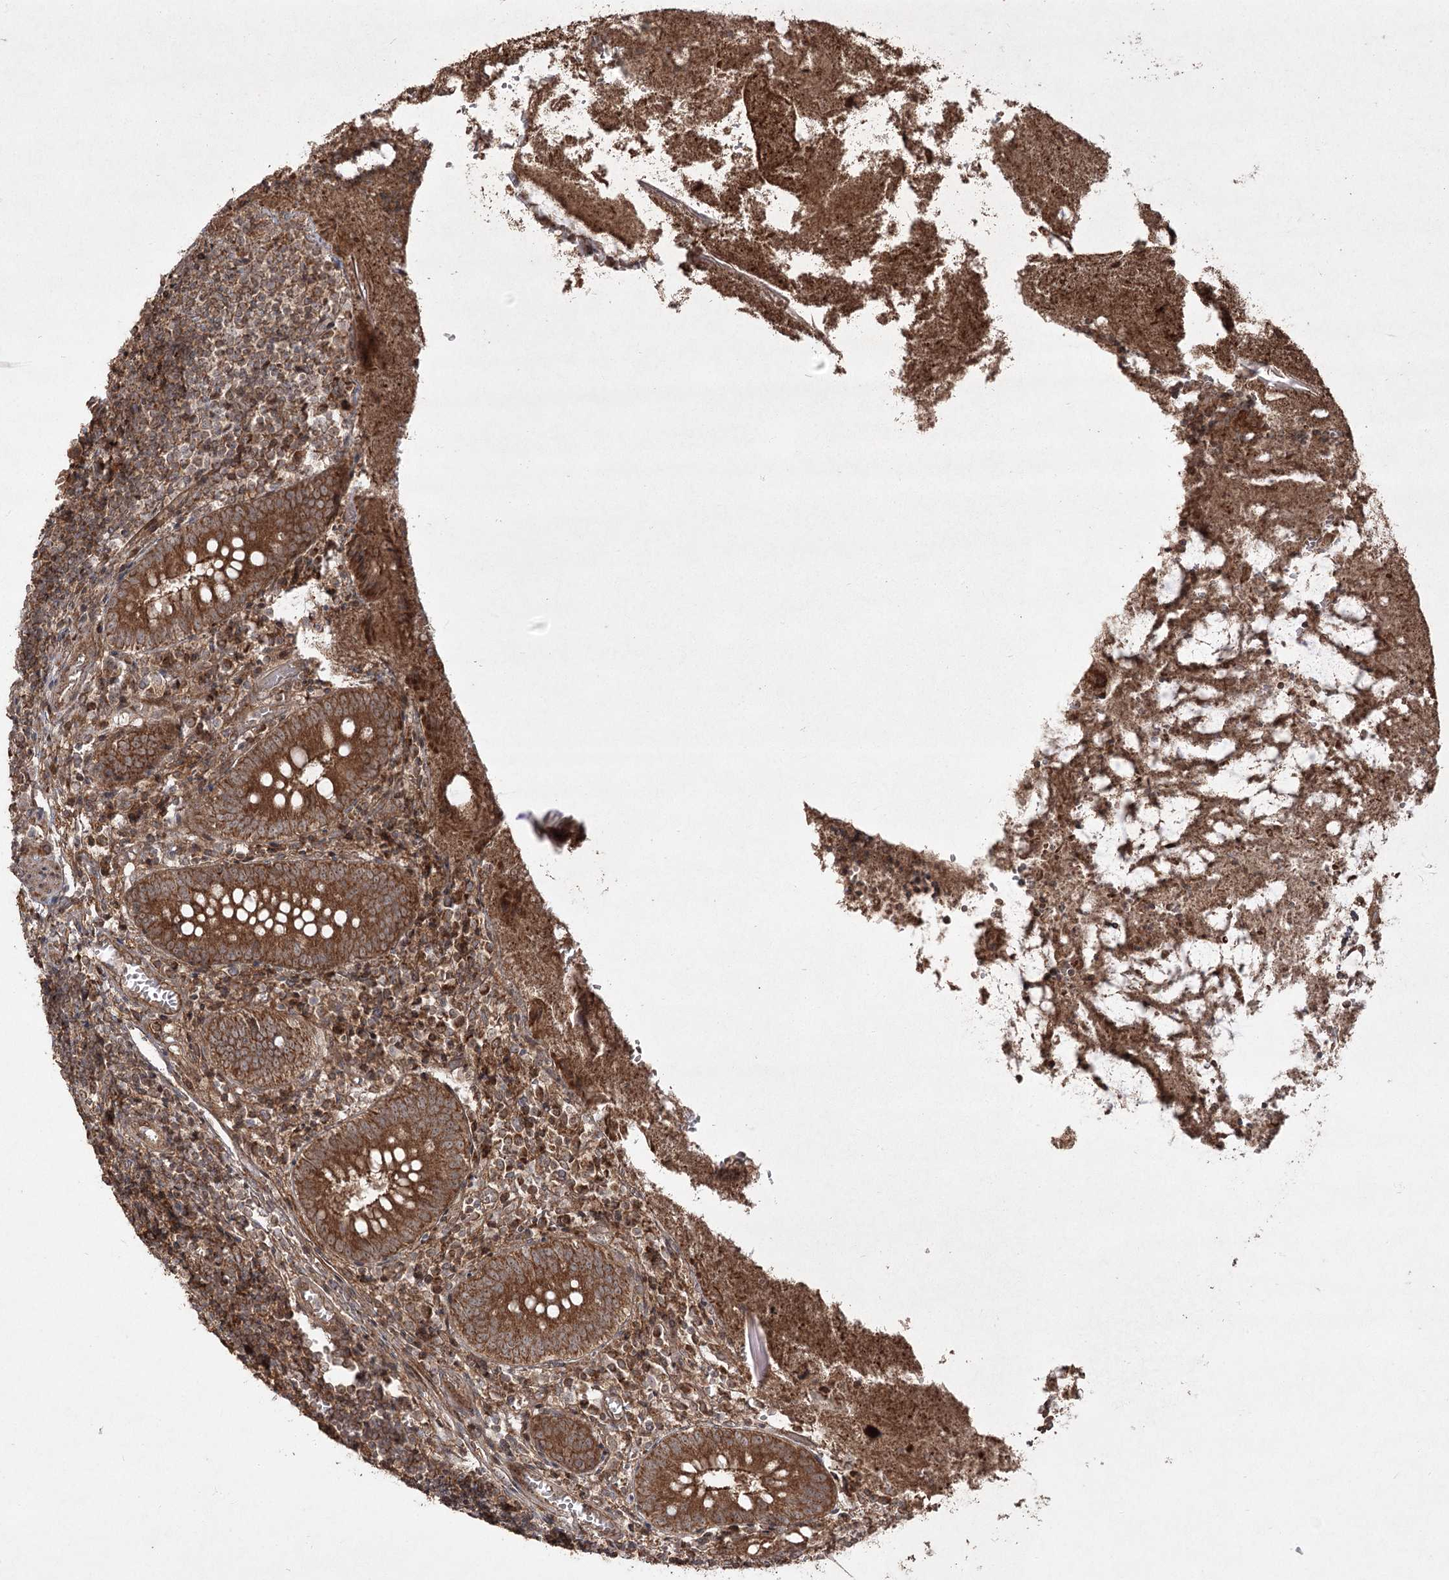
{"staining": {"intensity": "strong", "quantity": ">75%", "location": "cytoplasmic/membranous"}, "tissue": "appendix", "cell_type": "Glandular cells", "image_type": "normal", "snomed": [{"axis": "morphology", "description": "Normal tissue, NOS"}, {"axis": "topography", "description": "Appendix"}], "caption": "The immunohistochemical stain highlights strong cytoplasmic/membranous positivity in glandular cells of unremarkable appendix. The staining is performed using DAB brown chromogen to label protein expression. The nuclei are counter-stained blue using hematoxylin.", "gene": "CPLANE1", "patient": {"sex": "female", "age": 17}}